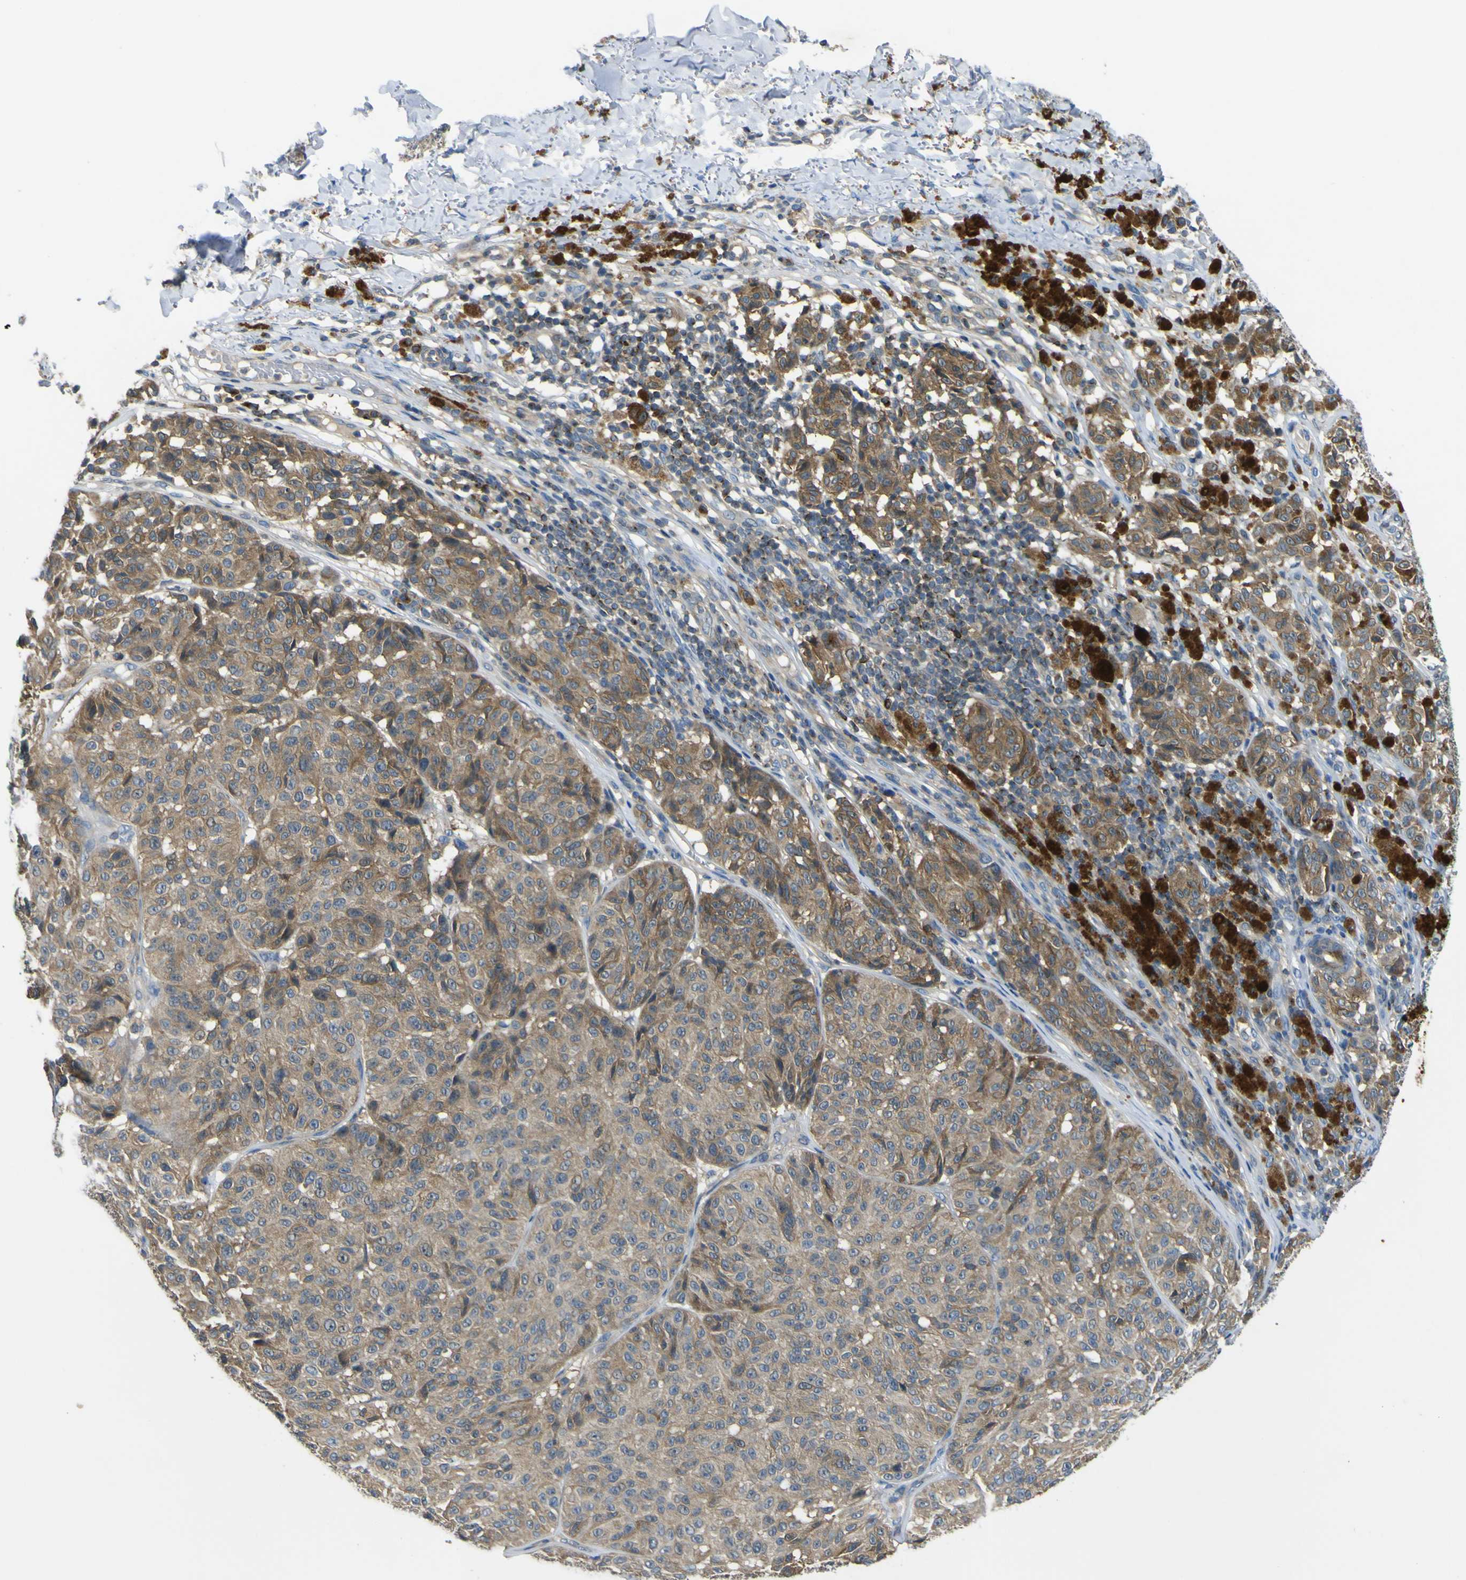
{"staining": {"intensity": "moderate", "quantity": ">75%", "location": "cytoplasmic/membranous"}, "tissue": "melanoma", "cell_type": "Tumor cells", "image_type": "cancer", "snomed": [{"axis": "morphology", "description": "Malignant melanoma, NOS"}, {"axis": "topography", "description": "Skin"}], "caption": "This image shows IHC staining of melanoma, with medium moderate cytoplasmic/membranous positivity in about >75% of tumor cells.", "gene": "EML2", "patient": {"sex": "female", "age": 46}}